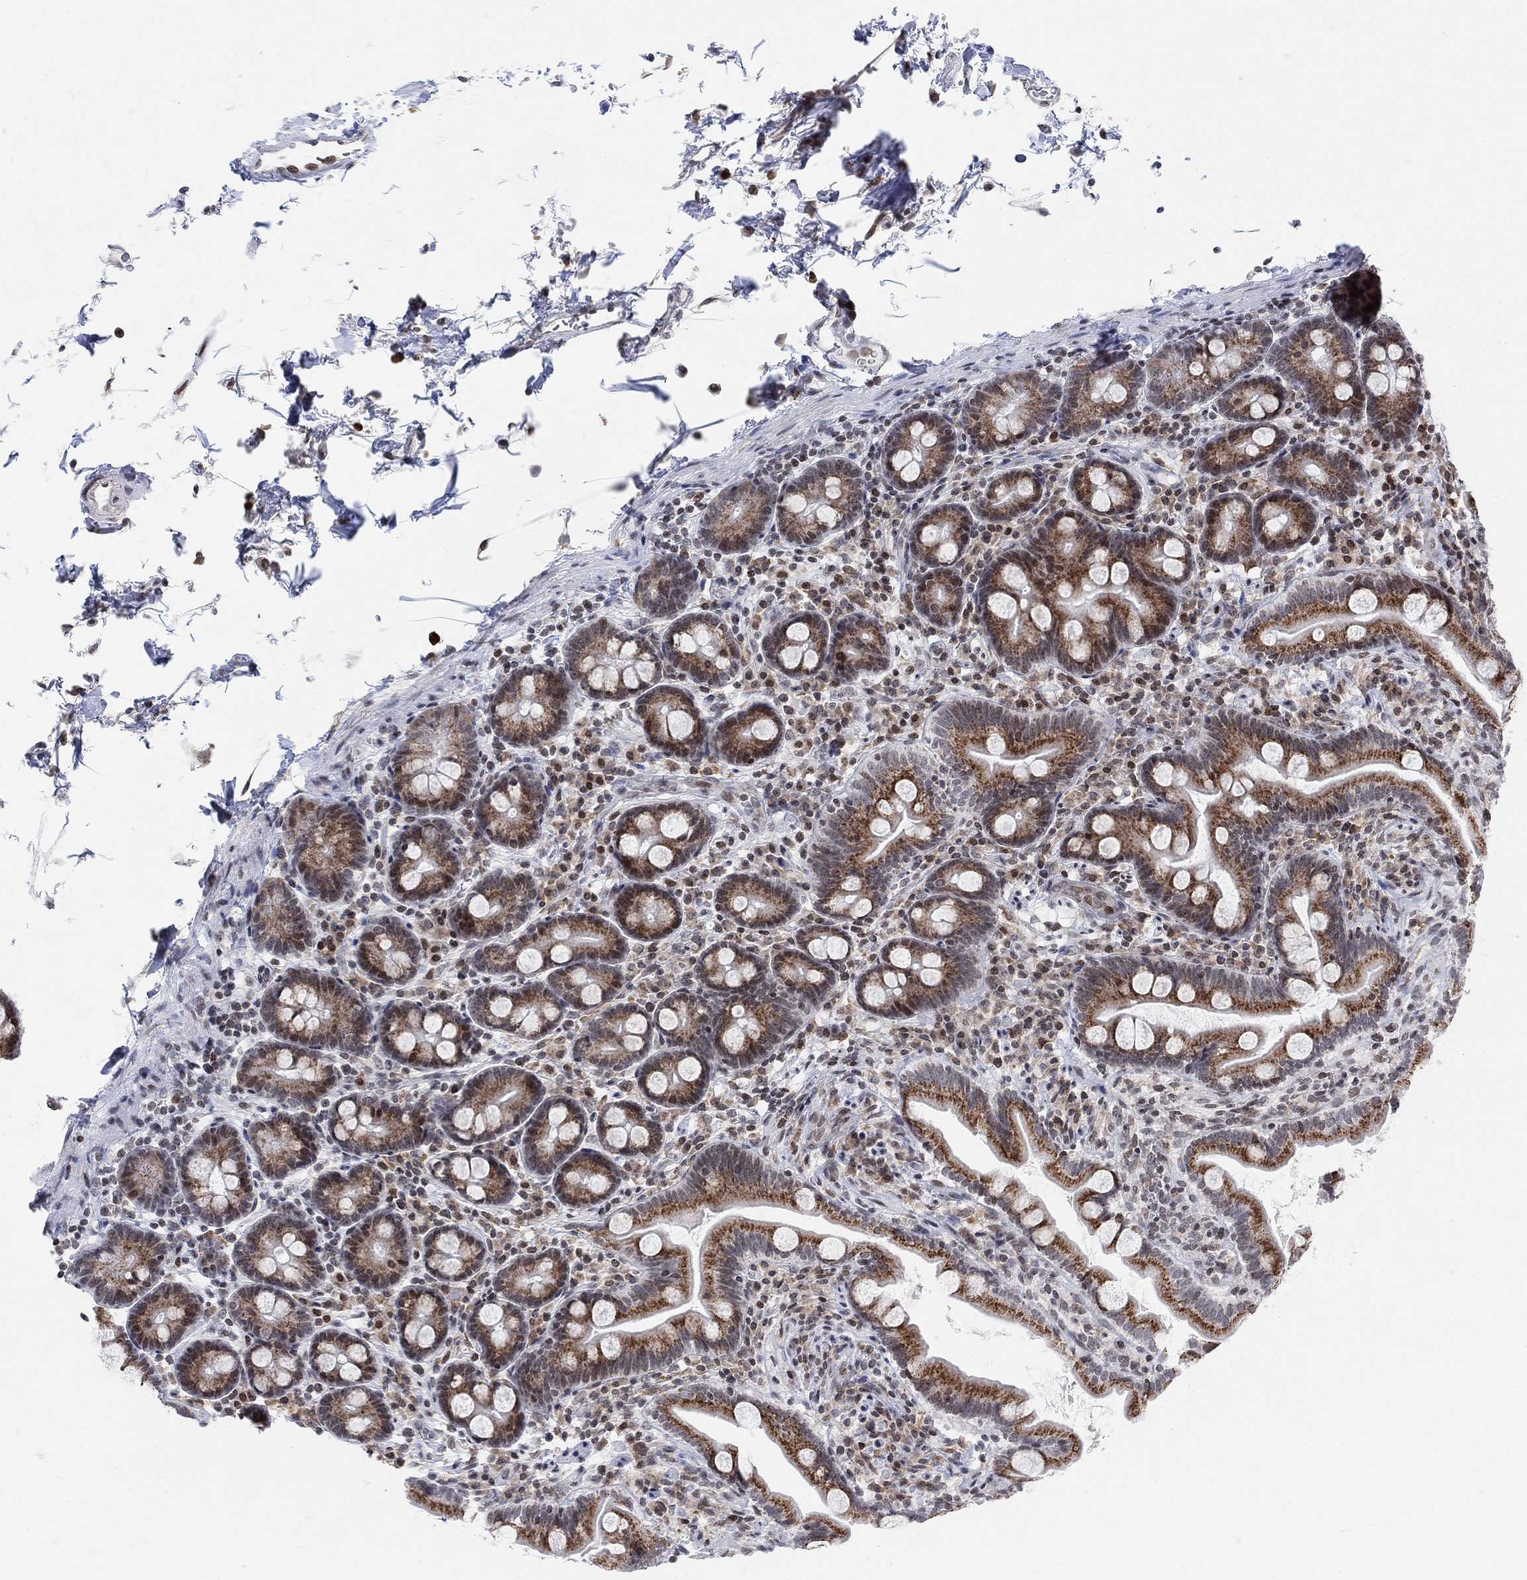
{"staining": {"intensity": "strong", "quantity": ">75%", "location": "cytoplasmic/membranous"}, "tissue": "small intestine", "cell_type": "Glandular cells", "image_type": "normal", "snomed": [{"axis": "morphology", "description": "Normal tissue, NOS"}, {"axis": "topography", "description": "Small intestine"}], "caption": "A brown stain labels strong cytoplasmic/membranous positivity of a protein in glandular cells of normal human small intestine. The staining was performed using DAB to visualize the protein expression in brown, while the nuclei were stained in blue with hematoxylin (Magnification: 20x).", "gene": "ABHD14A", "patient": {"sex": "female", "age": 44}}